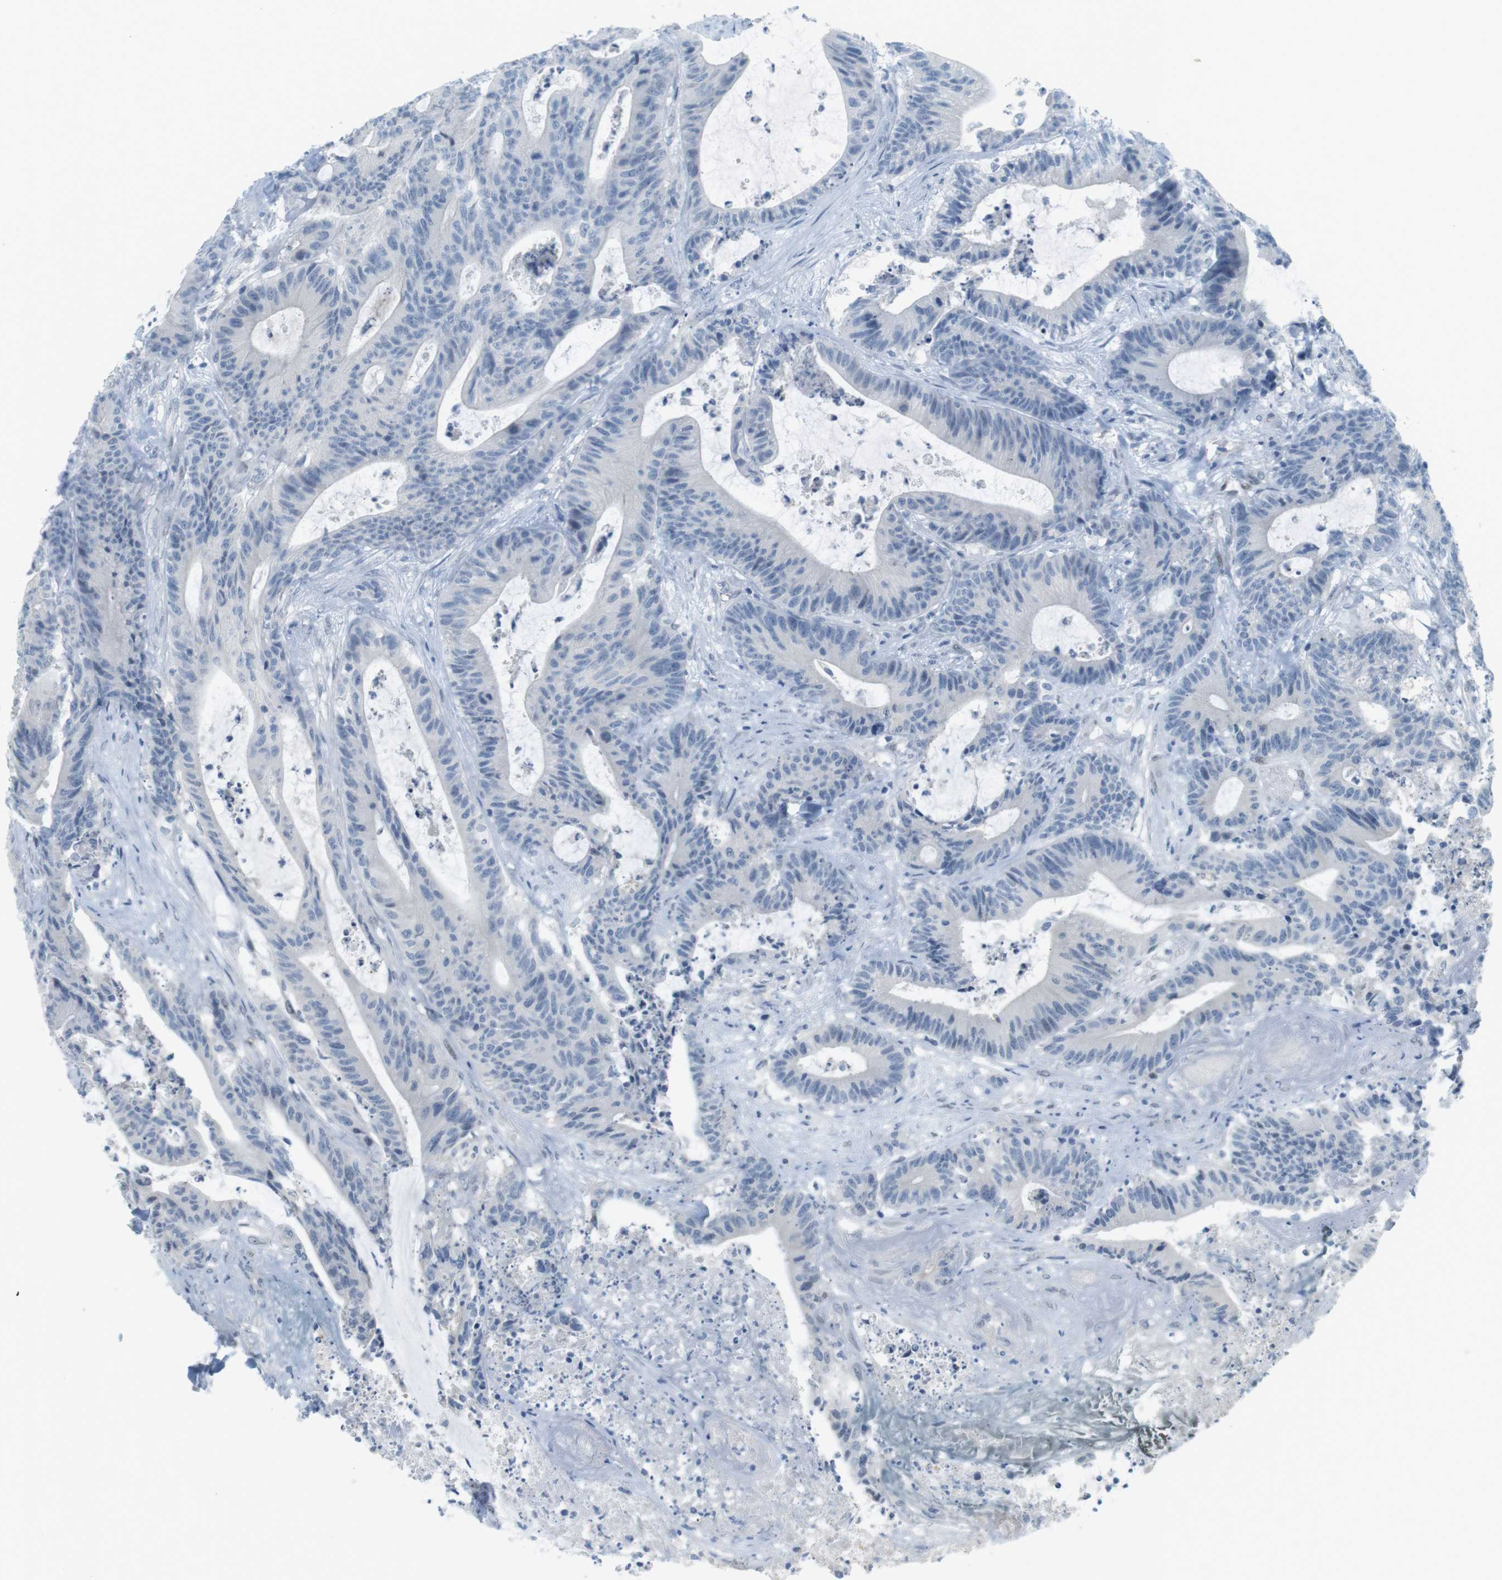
{"staining": {"intensity": "negative", "quantity": "none", "location": "none"}, "tissue": "colorectal cancer", "cell_type": "Tumor cells", "image_type": "cancer", "snomed": [{"axis": "morphology", "description": "Adenocarcinoma, NOS"}, {"axis": "topography", "description": "Colon"}], "caption": "Tumor cells are negative for protein expression in human colorectal cancer.", "gene": "CREB3L2", "patient": {"sex": "female", "age": 84}}